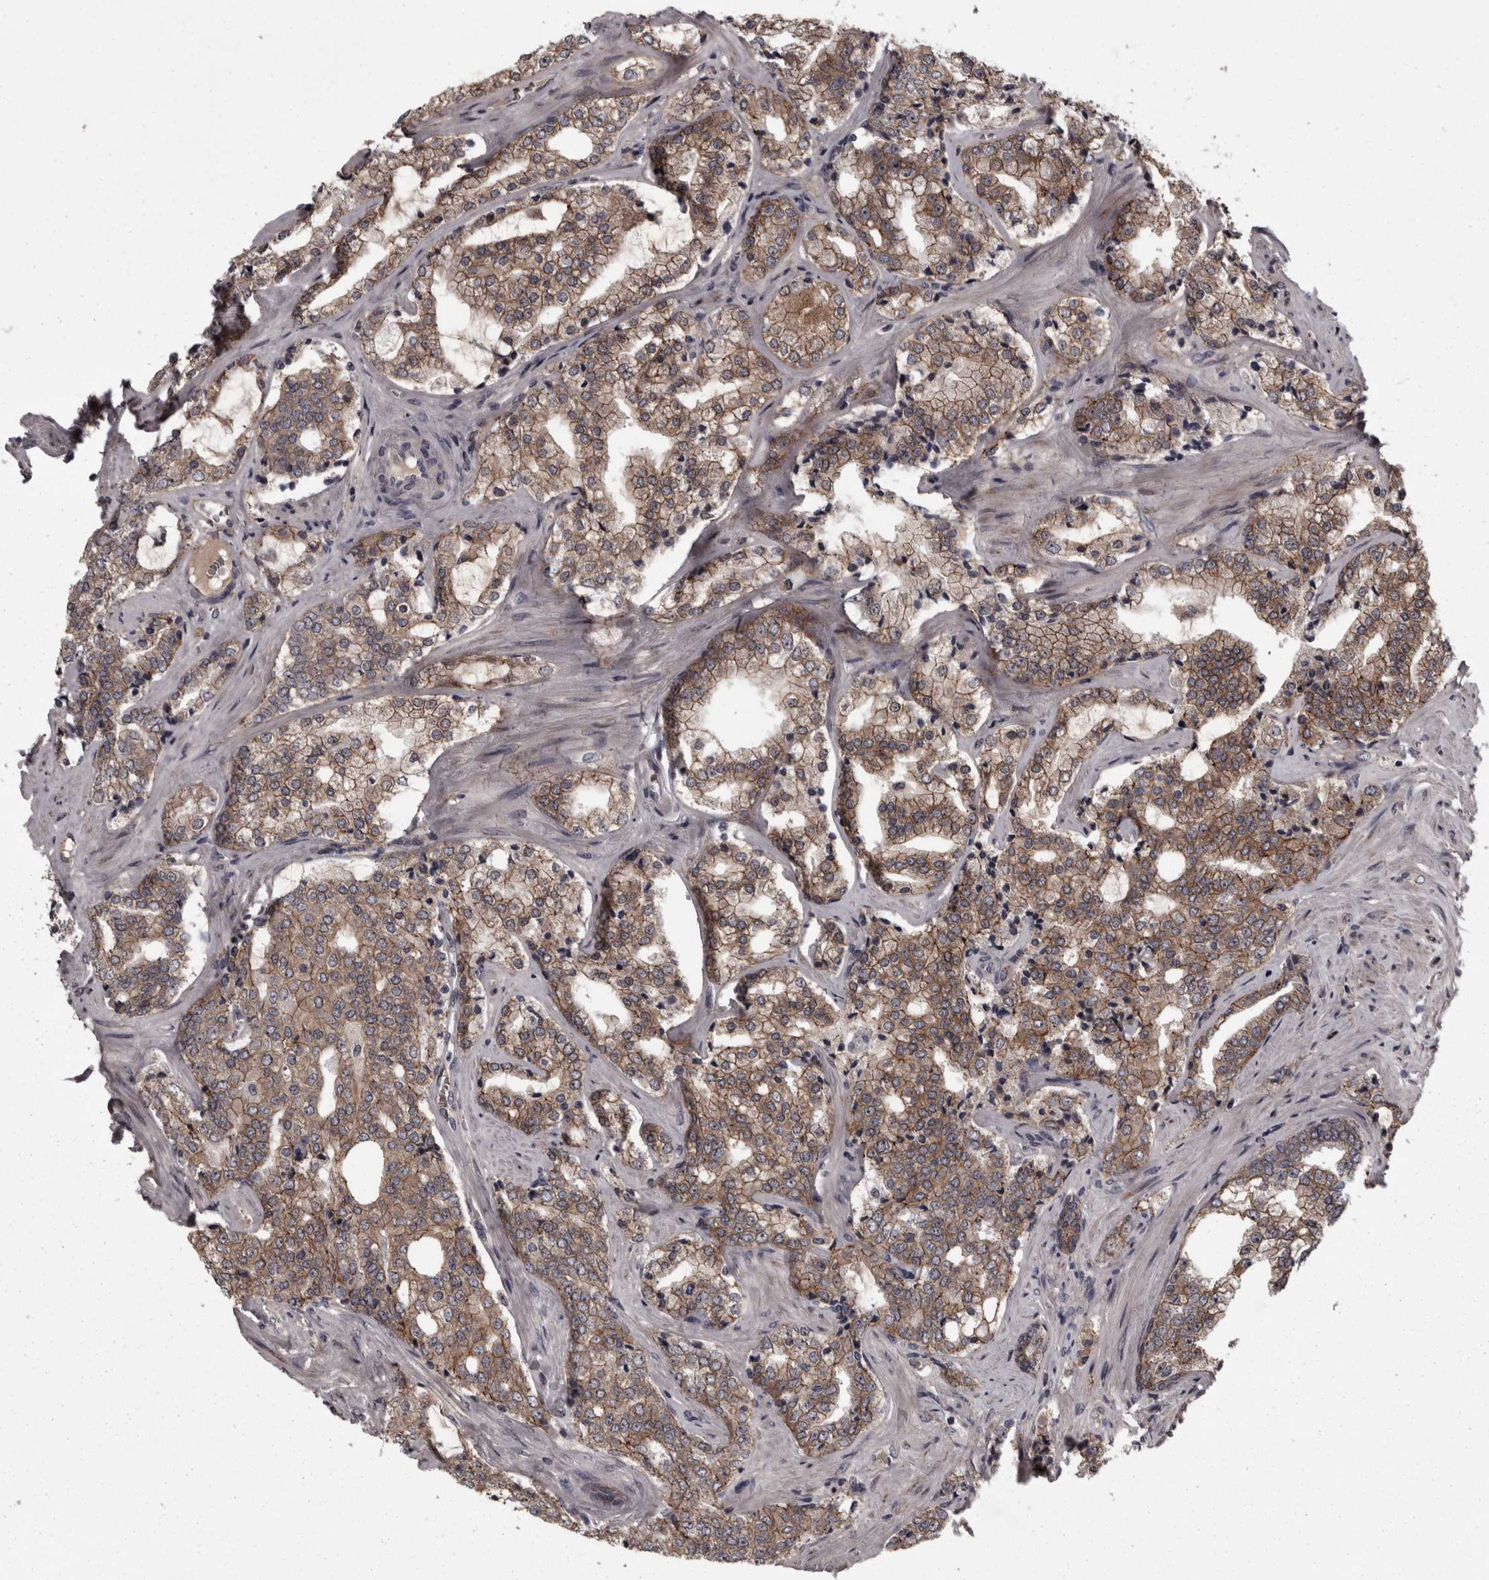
{"staining": {"intensity": "weak", "quantity": ">75%", "location": "cytoplasmic/membranous"}, "tissue": "prostate cancer", "cell_type": "Tumor cells", "image_type": "cancer", "snomed": [{"axis": "morphology", "description": "Adenocarcinoma, High grade"}, {"axis": "topography", "description": "Prostate"}], "caption": "Immunohistochemical staining of prostate adenocarcinoma (high-grade) displays low levels of weak cytoplasmic/membranous protein positivity in approximately >75% of tumor cells.", "gene": "PCDH17", "patient": {"sex": "male", "age": 64}}